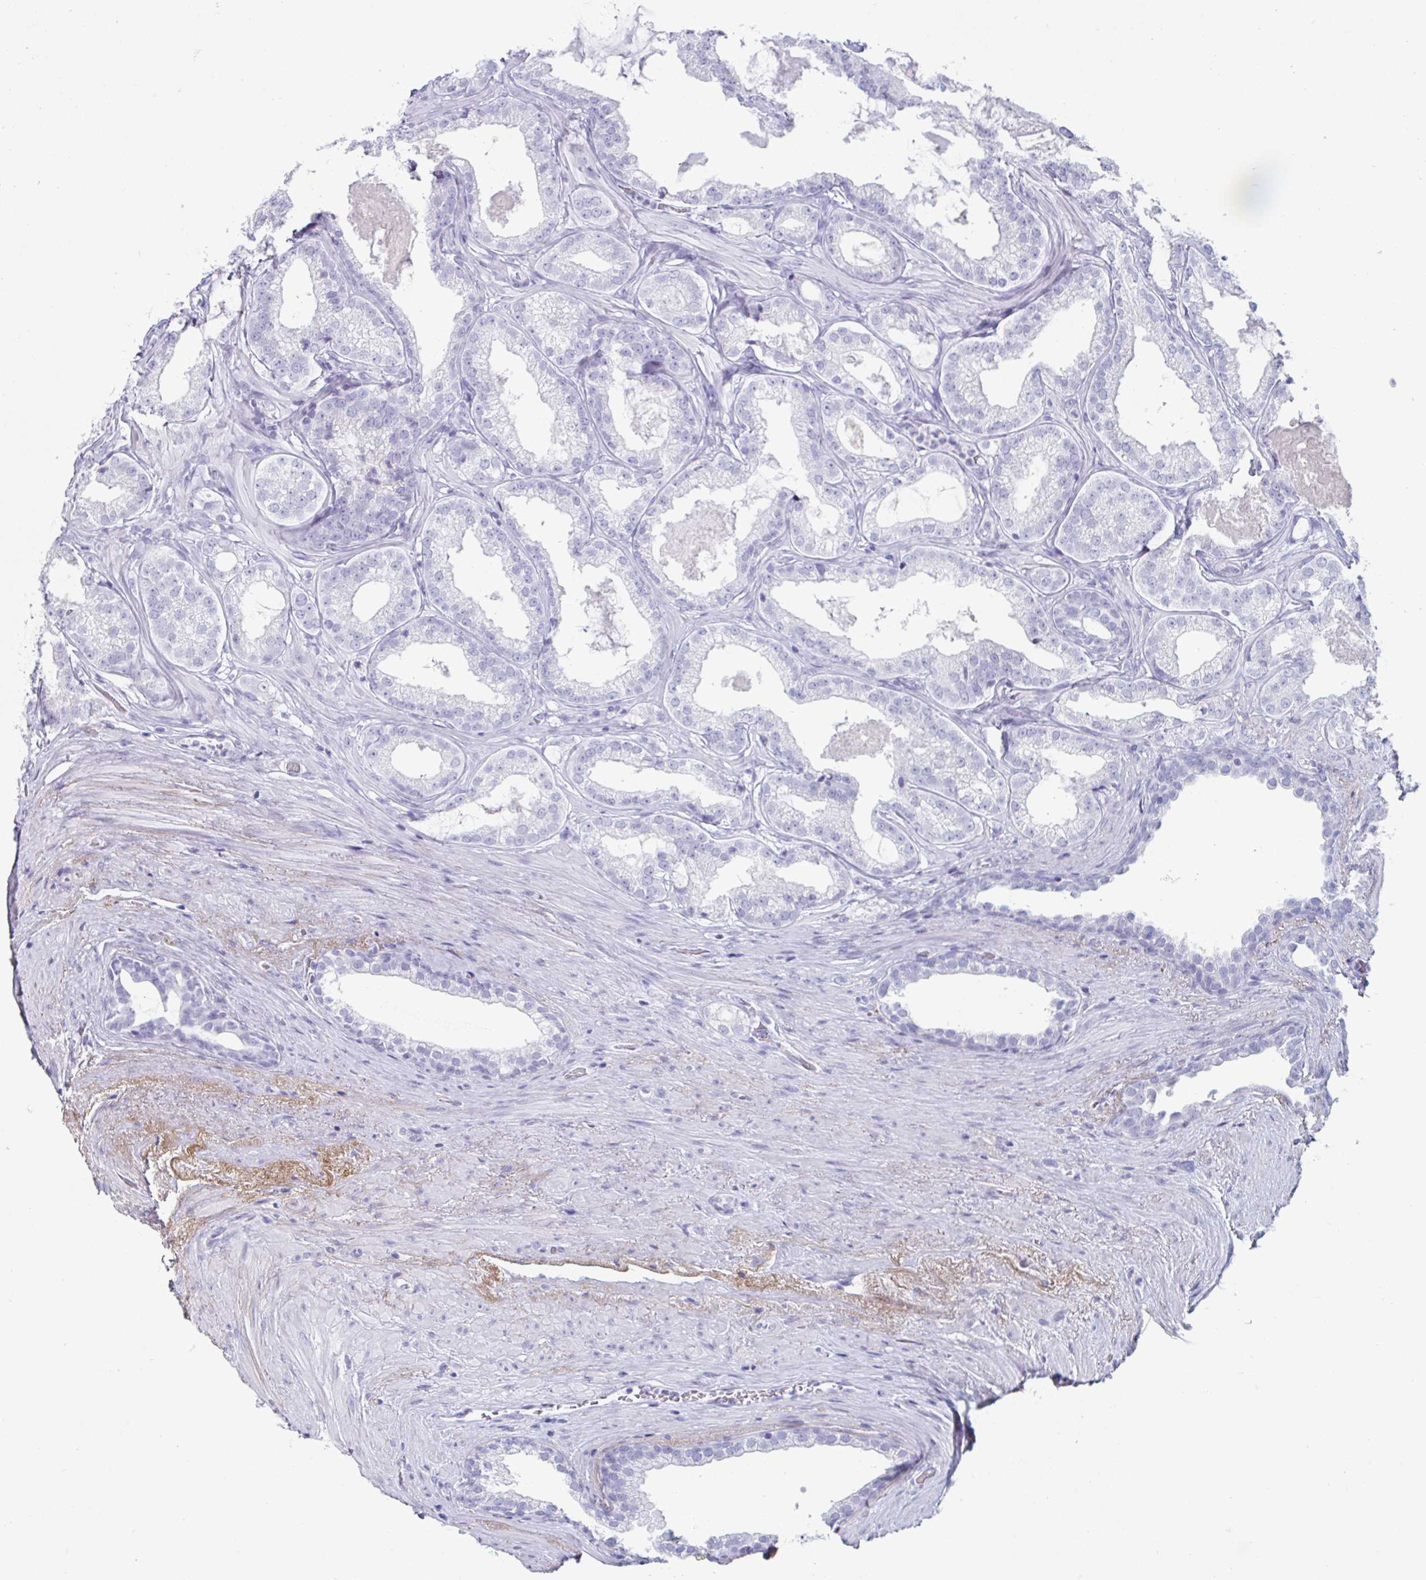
{"staining": {"intensity": "negative", "quantity": "none", "location": "none"}, "tissue": "prostate cancer", "cell_type": "Tumor cells", "image_type": "cancer", "snomed": [{"axis": "morphology", "description": "Adenocarcinoma, High grade"}, {"axis": "topography", "description": "Prostate"}], "caption": "Protein analysis of prostate cancer demonstrates no significant staining in tumor cells. (DAB (3,3'-diaminobenzidine) immunohistochemistry (IHC) visualized using brightfield microscopy, high magnification).", "gene": "CREG2", "patient": {"sex": "male", "age": 65}}